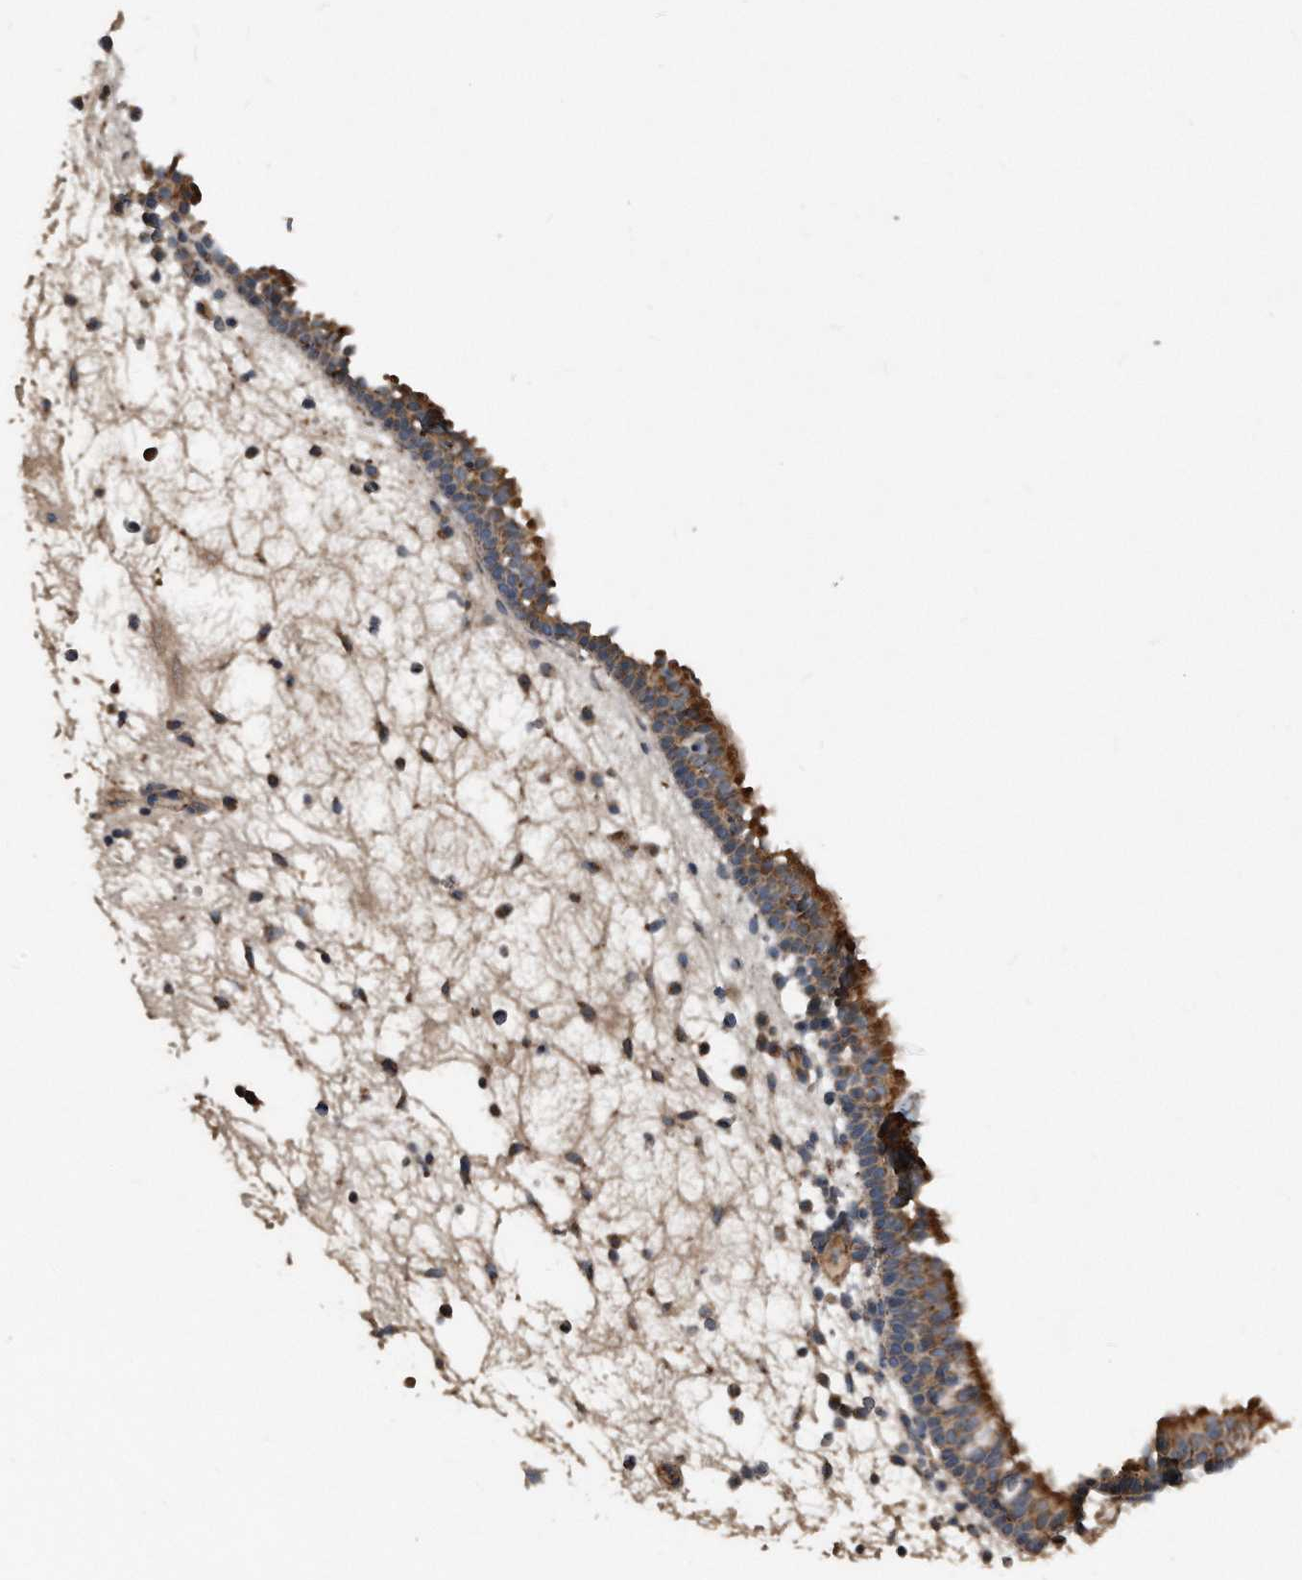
{"staining": {"intensity": "moderate", "quantity": ">75%", "location": "cytoplasmic/membranous"}, "tissue": "nasopharynx", "cell_type": "Respiratory epithelial cells", "image_type": "normal", "snomed": [{"axis": "morphology", "description": "Normal tissue, NOS"}, {"axis": "morphology", "description": "Inflammation, NOS"}, {"axis": "morphology", "description": "Malignant melanoma, Metastatic site"}, {"axis": "topography", "description": "Nasopharynx"}], "caption": "Nasopharynx was stained to show a protein in brown. There is medium levels of moderate cytoplasmic/membranous staining in about >75% of respiratory epithelial cells. Nuclei are stained in blue.", "gene": "SDHA", "patient": {"sex": "male", "age": 70}}